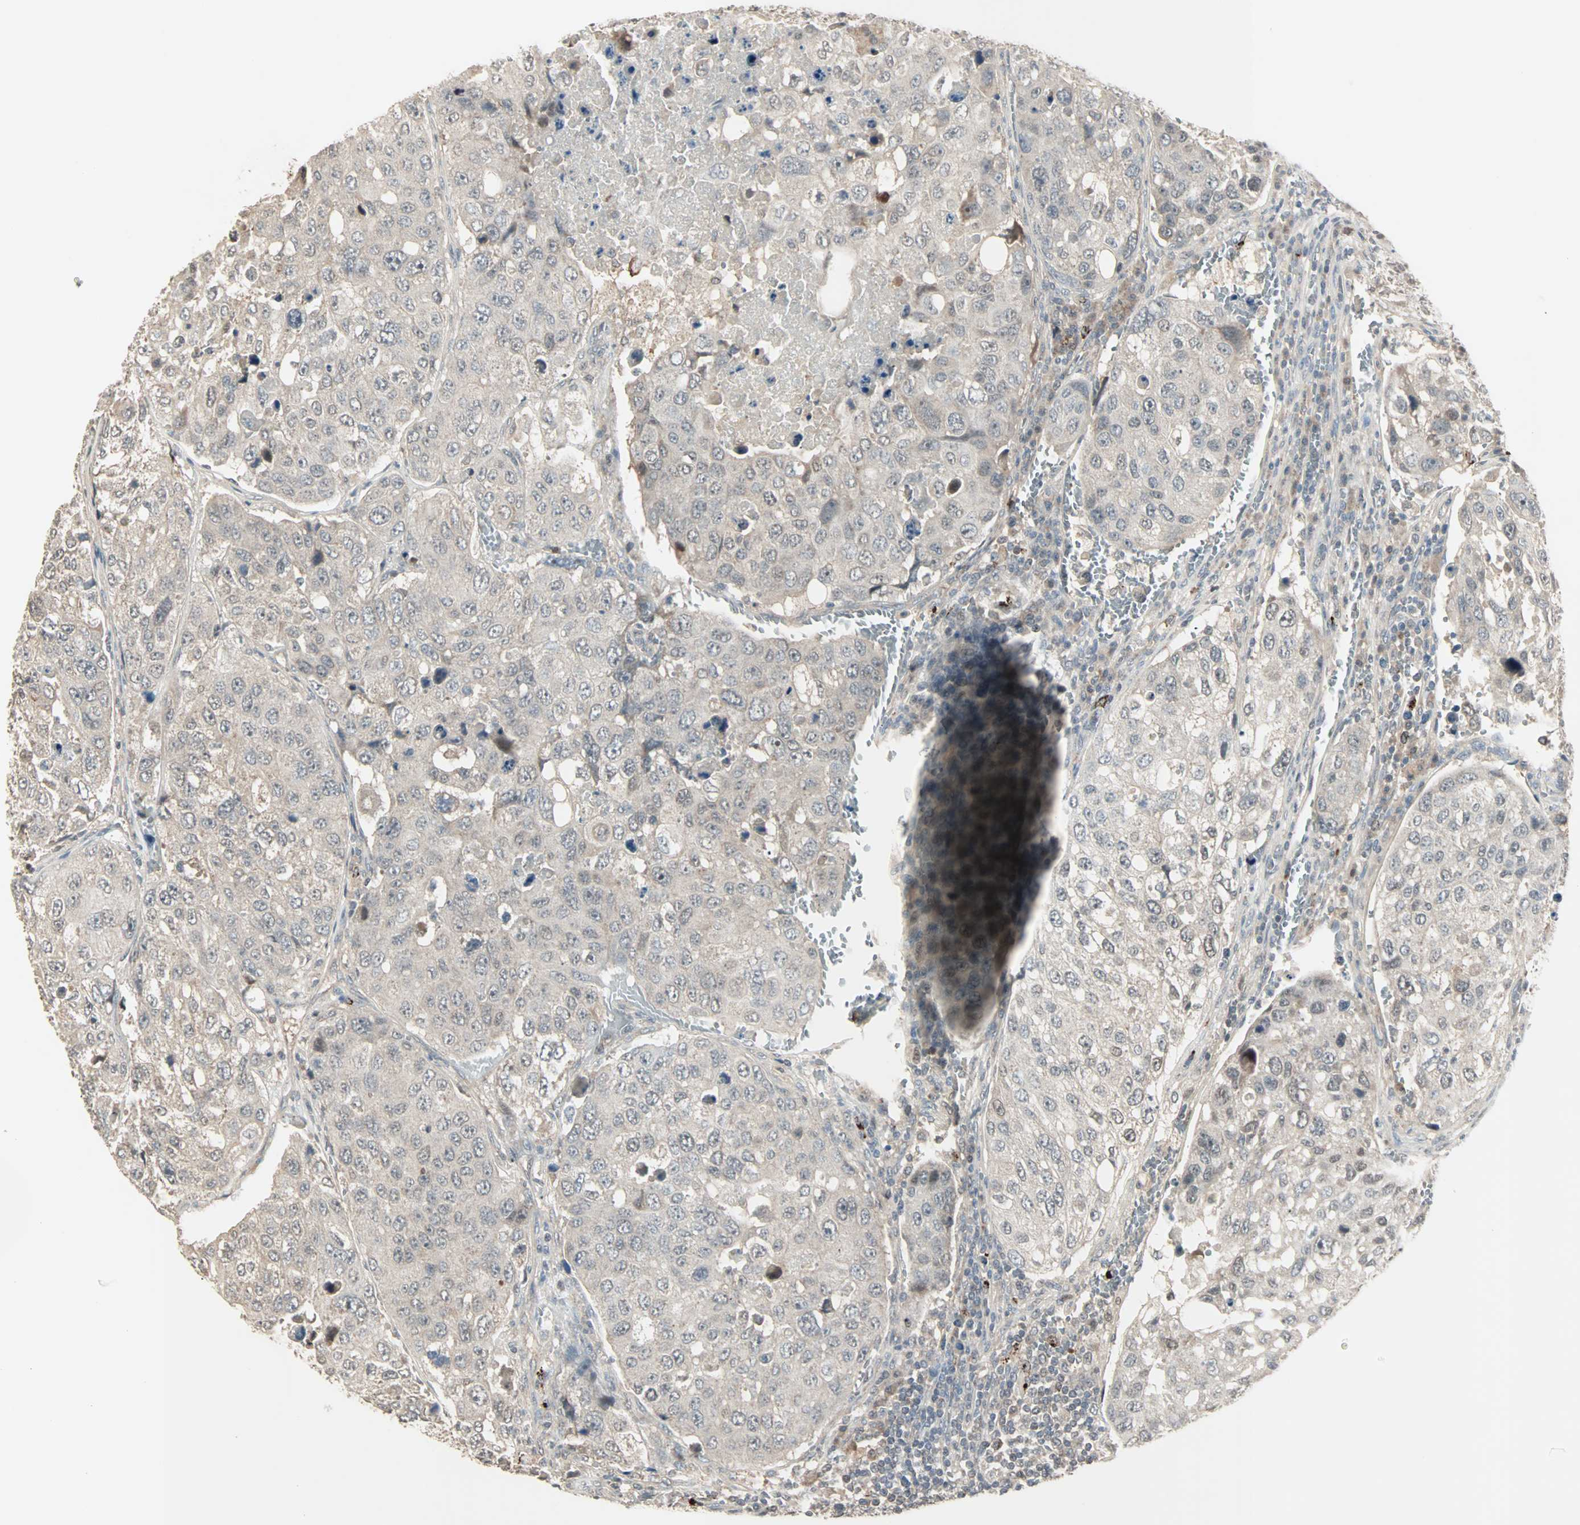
{"staining": {"intensity": "weak", "quantity": "25%-75%", "location": "cytoplasmic/membranous"}, "tissue": "urothelial cancer", "cell_type": "Tumor cells", "image_type": "cancer", "snomed": [{"axis": "morphology", "description": "Urothelial carcinoma, High grade"}, {"axis": "topography", "description": "Lymph node"}, {"axis": "topography", "description": "Urinary bladder"}], "caption": "Immunohistochemical staining of urothelial carcinoma (high-grade) displays weak cytoplasmic/membranous protein staining in approximately 25%-75% of tumor cells.", "gene": "KDM4A", "patient": {"sex": "male", "age": 51}}